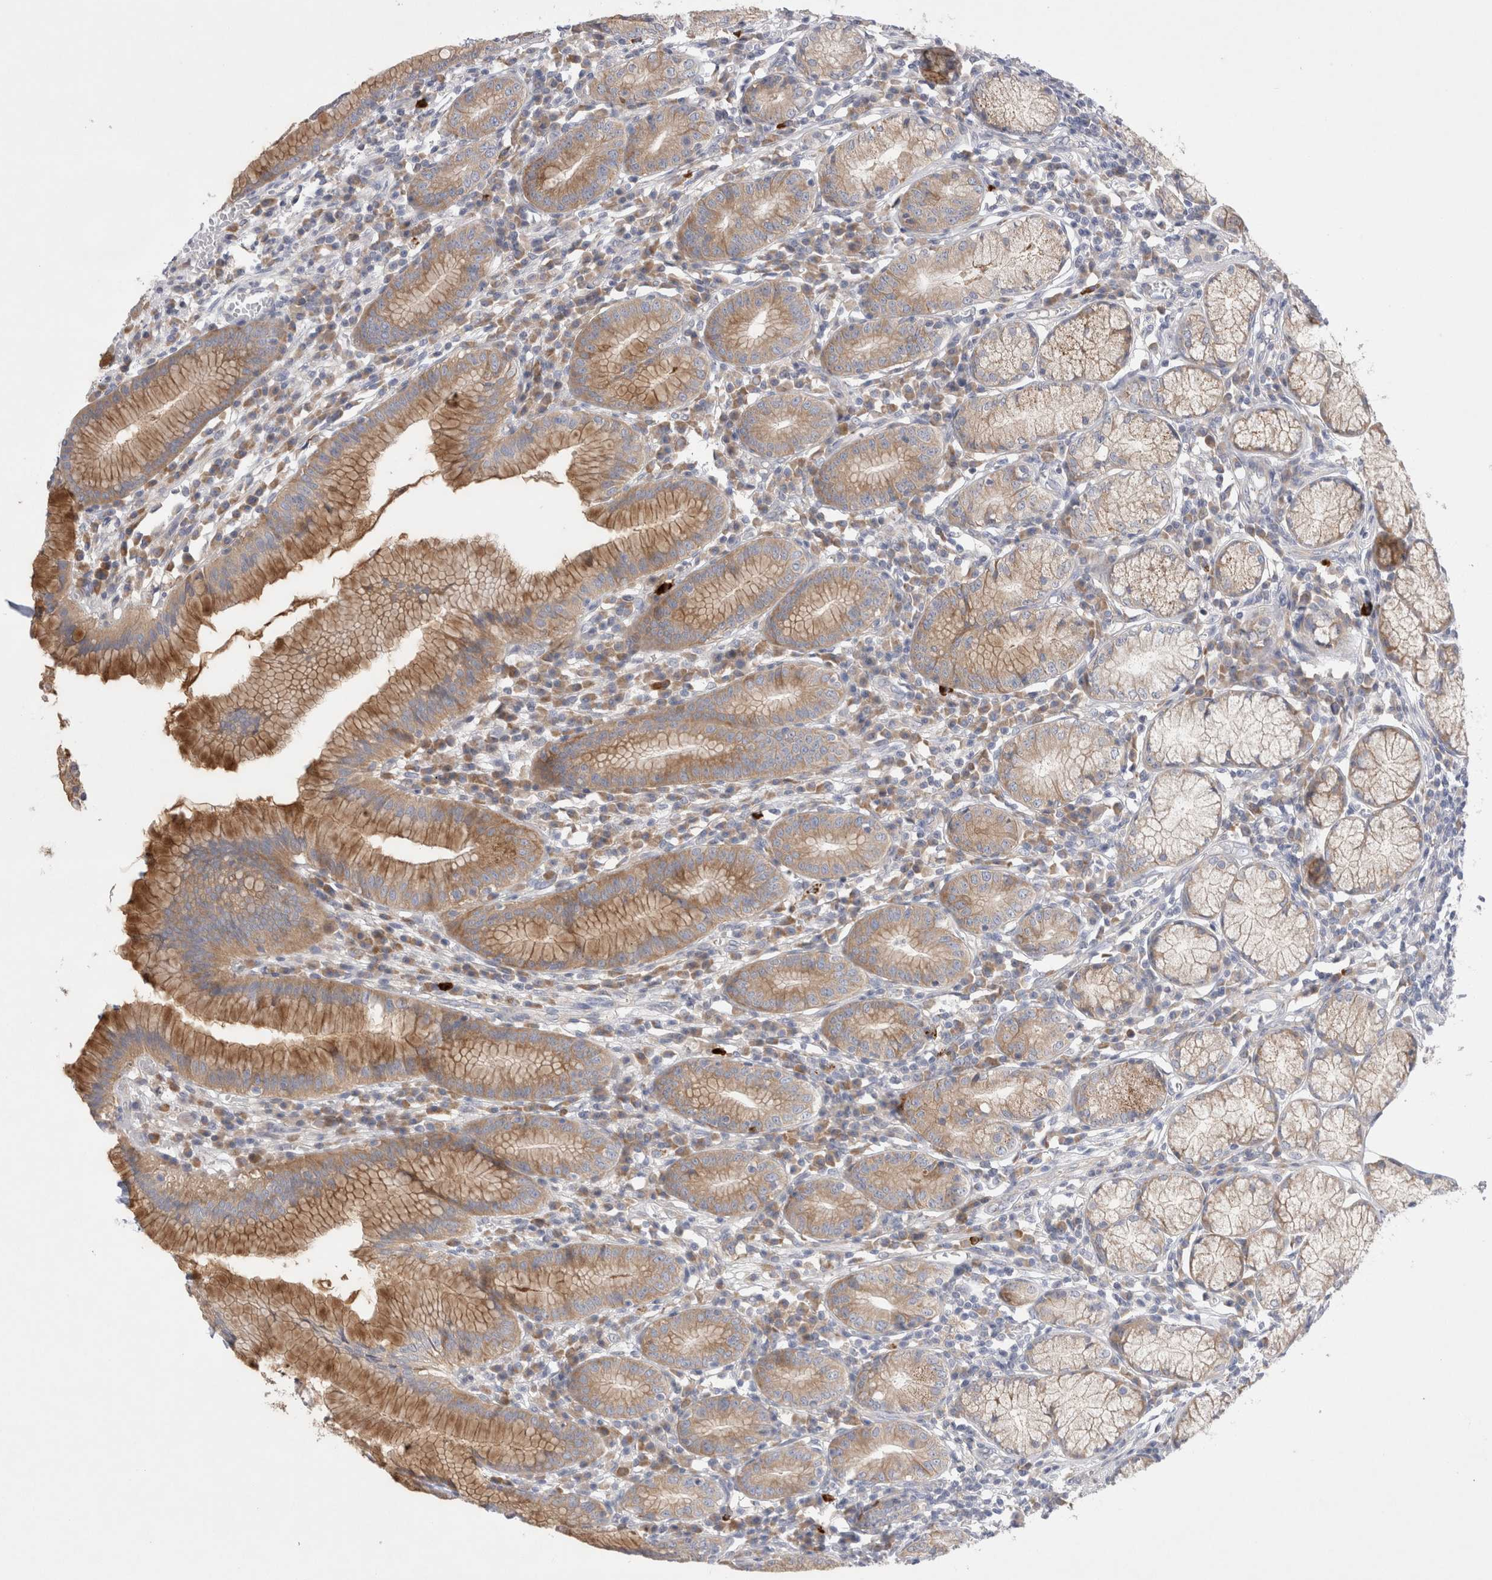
{"staining": {"intensity": "moderate", "quantity": ">75%", "location": "cytoplasmic/membranous"}, "tissue": "stomach", "cell_type": "Glandular cells", "image_type": "normal", "snomed": [{"axis": "morphology", "description": "Normal tissue, NOS"}, {"axis": "topography", "description": "Stomach"}], "caption": "The immunohistochemical stain shows moderate cytoplasmic/membranous expression in glandular cells of normal stomach.", "gene": "RBM12B", "patient": {"sex": "male", "age": 55}}